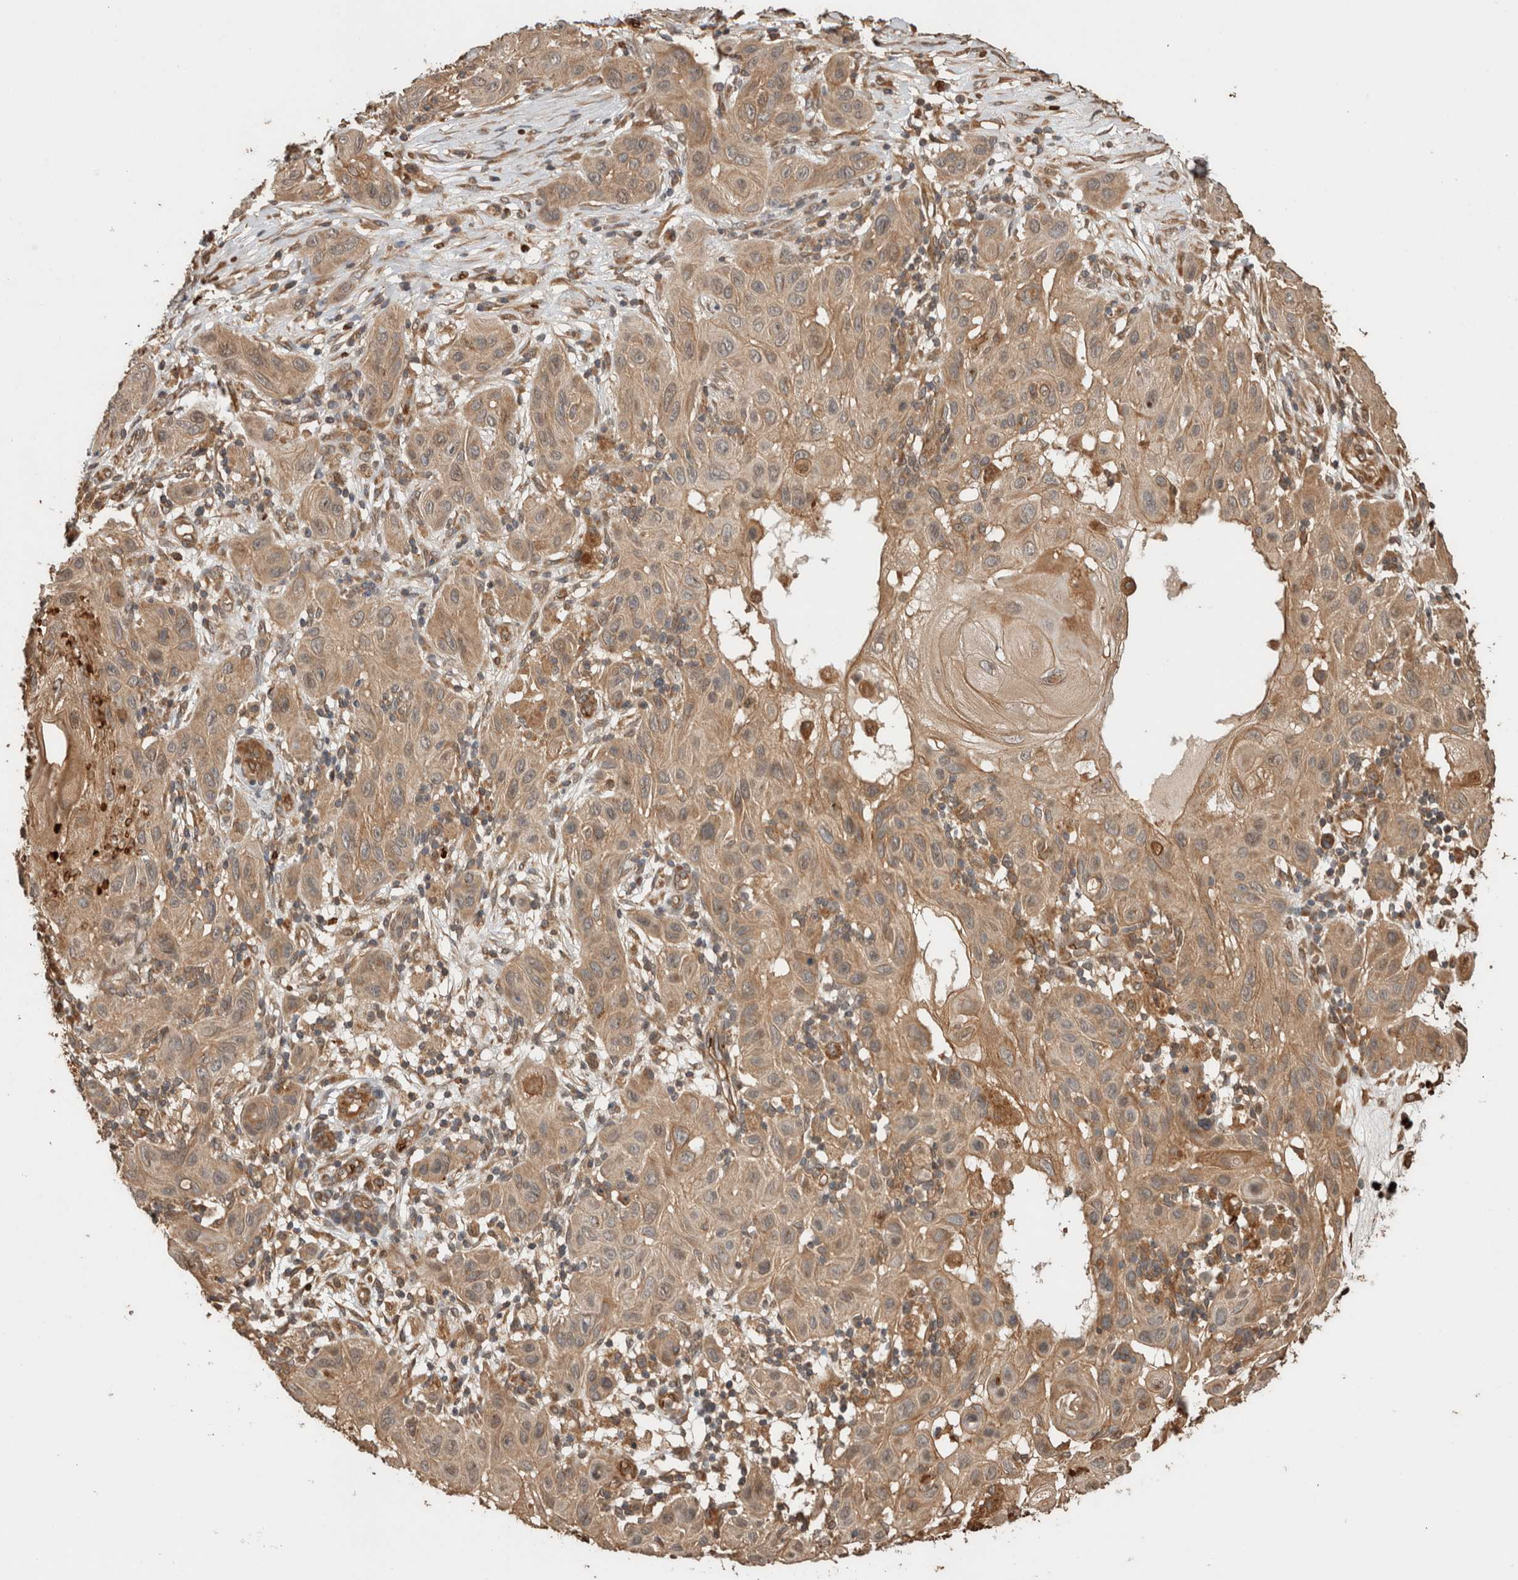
{"staining": {"intensity": "moderate", "quantity": ">75%", "location": "cytoplasmic/membranous"}, "tissue": "skin cancer", "cell_type": "Tumor cells", "image_type": "cancer", "snomed": [{"axis": "morphology", "description": "Squamous cell carcinoma, NOS"}, {"axis": "topography", "description": "Skin"}], "caption": "About >75% of tumor cells in human skin squamous cell carcinoma exhibit moderate cytoplasmic/membranous protein positivity as visualized by brown immunohistochemical staining.", "gene": "OTUD6B", "patient": {"sex": "female", "age": 96}}